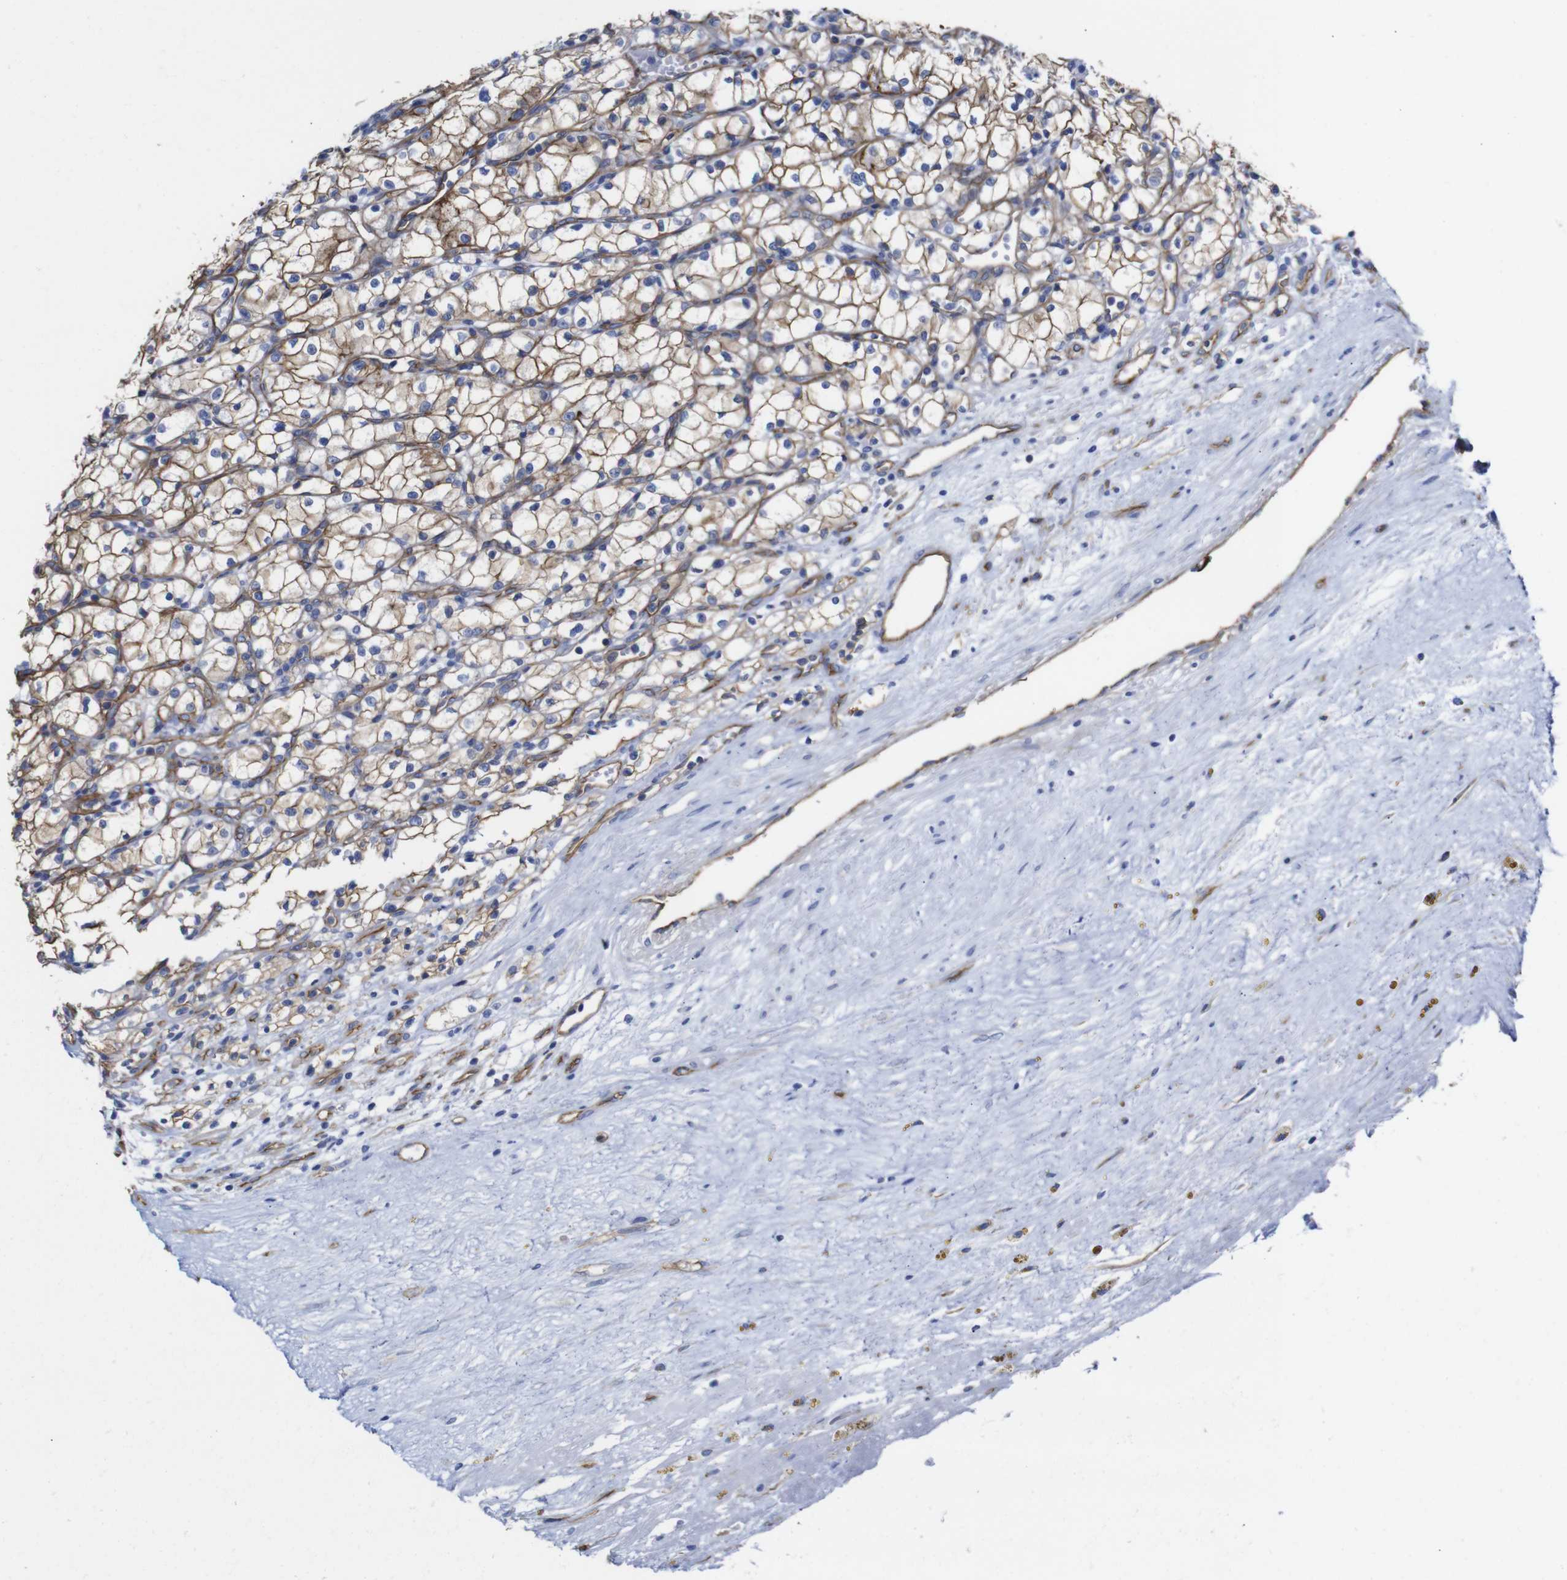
{"staining": {"intensity": "moderate", "quantity": ">75%", "location": "cytoplasmic/membranous"}, "tissue": "renal cancer", "cell_type": "Tumor cells", "image_type": "cancer", "snomed": [{"axis": "morphology", "description": "Normal tissue, NOS"}, {"axis": "morphology", "description": "Adenocarcinoma, NOS"}, {"axis": "topography", "description": "Kidney"}], "caption": "Human renal cancer (adenocarcinoma) stained for a protein (brown) shows moderate cytoplasmic/membranous positive expression in about >75% of tumor cells.", "gene": "SPTBN1", "patient": {"sex": "male", "age": 59}}